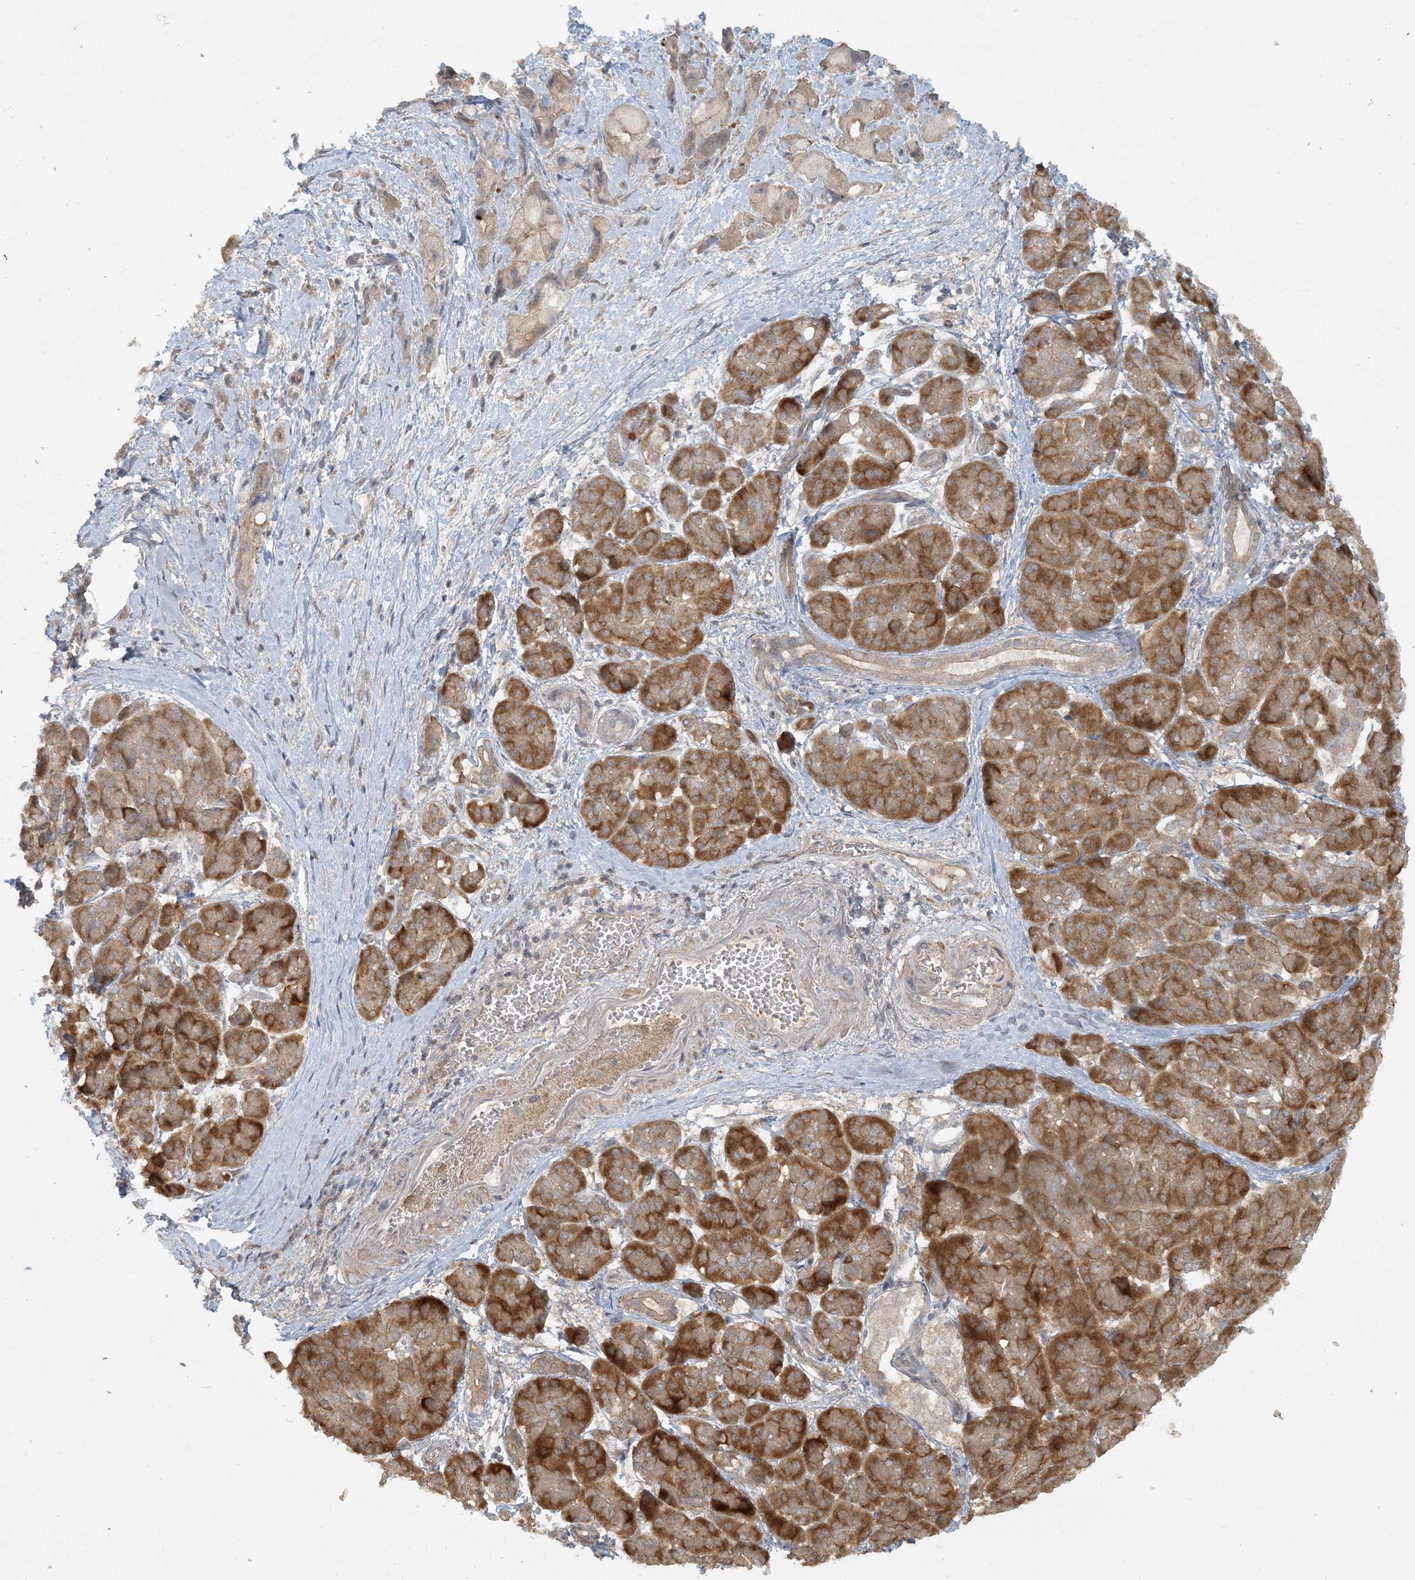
{"staining": {"intensity": "weak", "quantity": ">75%", "location": "cytoplasmic/membranous"}, "tissue": "pancreatic cancer", "cell_type": "Tumor cells", "image_type": "cancer", "snomed": [{"axis": "morphology", "description": "Normal tissue, NOS"}, {"axis": "morphology", "description": "Adenocarcinoma, NOS"}, {"axis": "topography", "description": "Pancreas"}], "caption": "Immunohistochemical staining of human pancreatic cancer reveals weak cytoplasmic/membranous protein positivity in approximately >75% of tumor cells.", "gene": "AK9", "patient": {"sex": "female", "age": 68}}